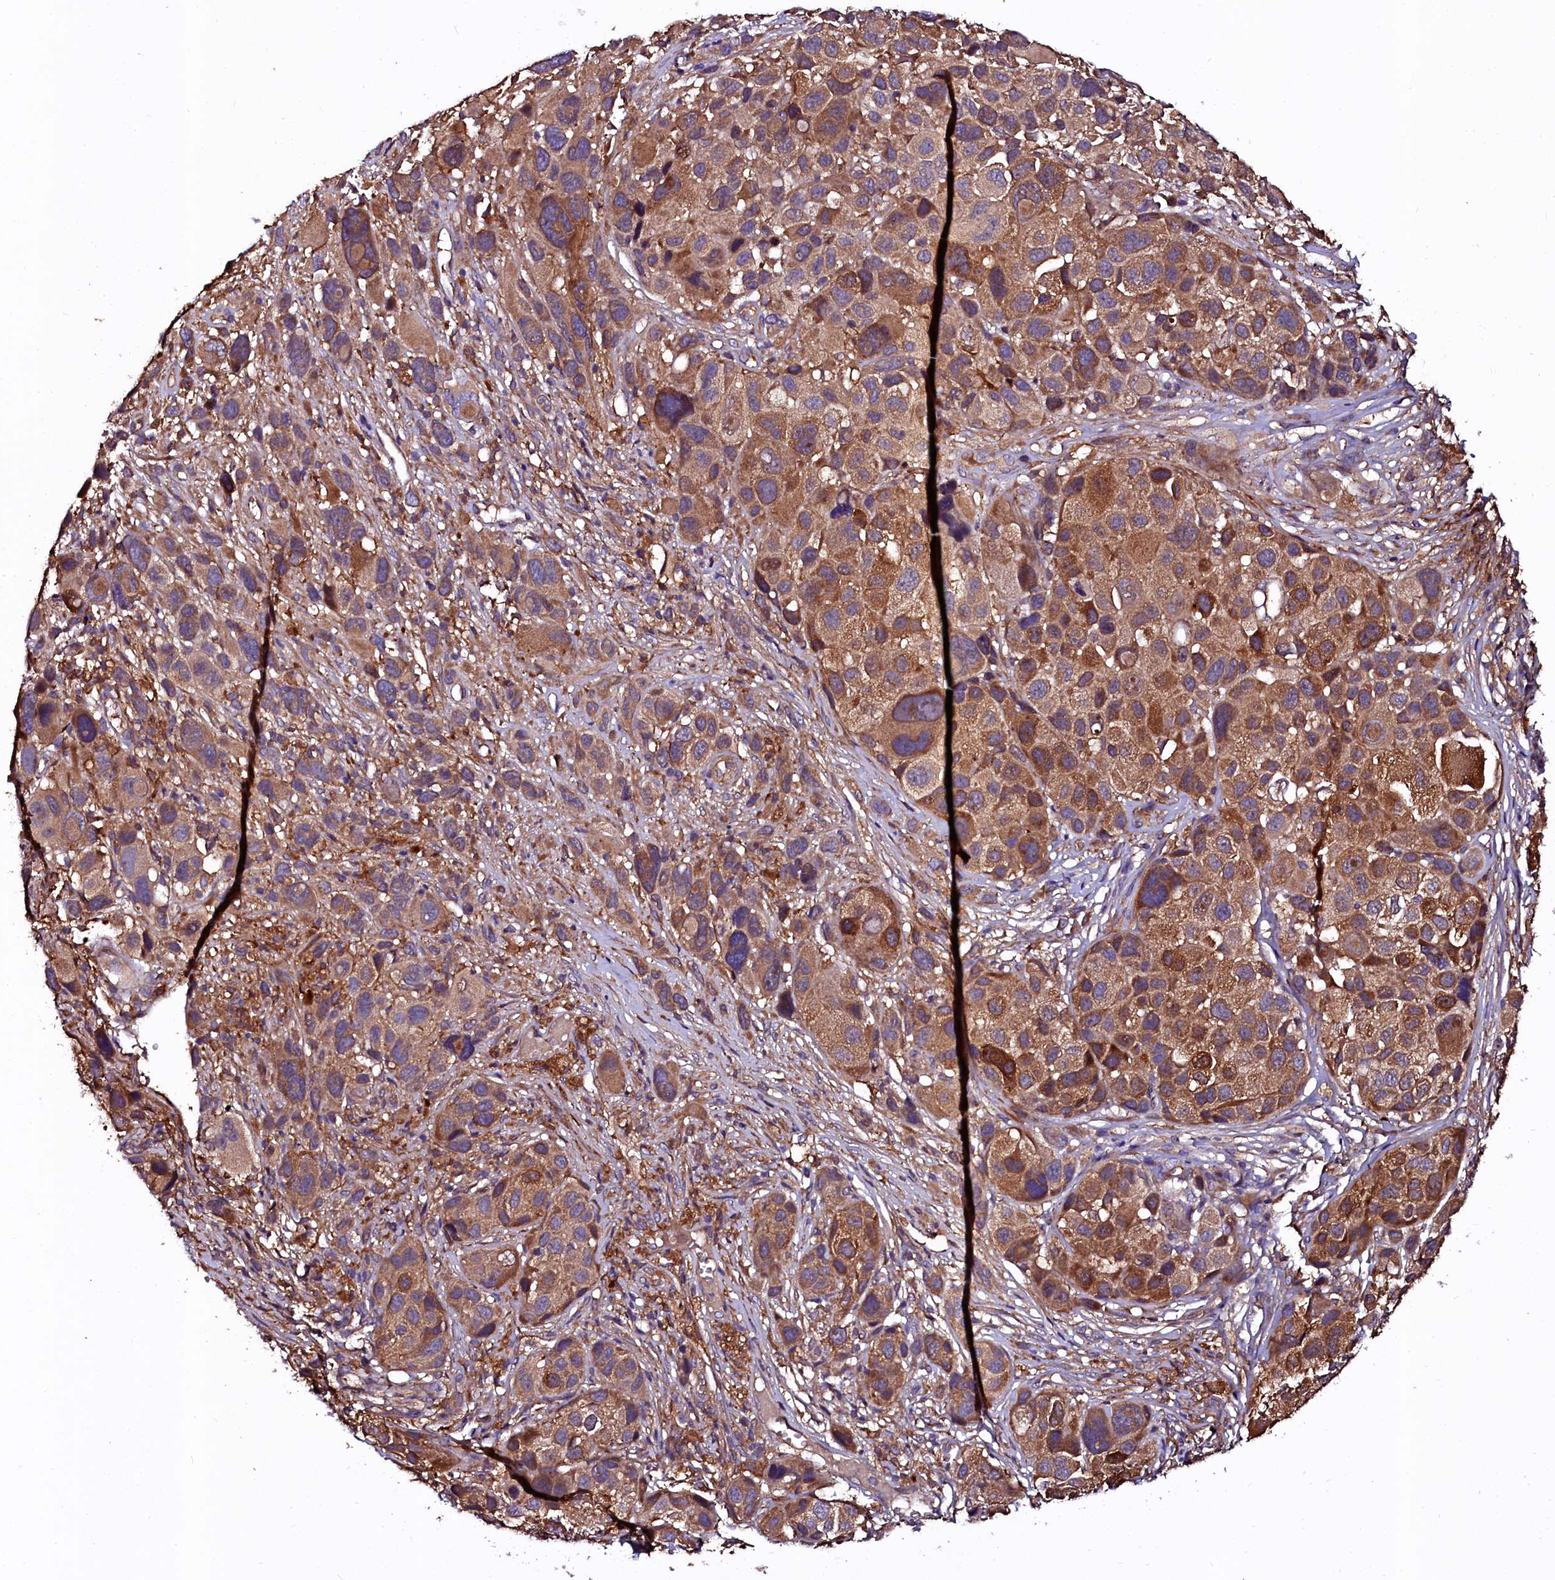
{"staining": {"intensity": "moderate", "quantity": ">75%", "location": "cytoplasmic/membranous"}, "tissue": "melanoma", "cell_type": "Tumor cells", "image_type": "cancer", "snomed": [{"axis": "morphology", "description": "Malignant melanoma, NOS"}, {"axis": "topography", "description": "Skin of trunk"}], "caption": "Immunohistochemistry (IHC) (DAB (3,3'-diaminobenzidine)) staining of melanoma reveals moderate cytoplasmic/membranous protein expression in approximately >75% of tumor cells.", "gene": "APPL2", "patient": {"sex": "male", "age": 71}}